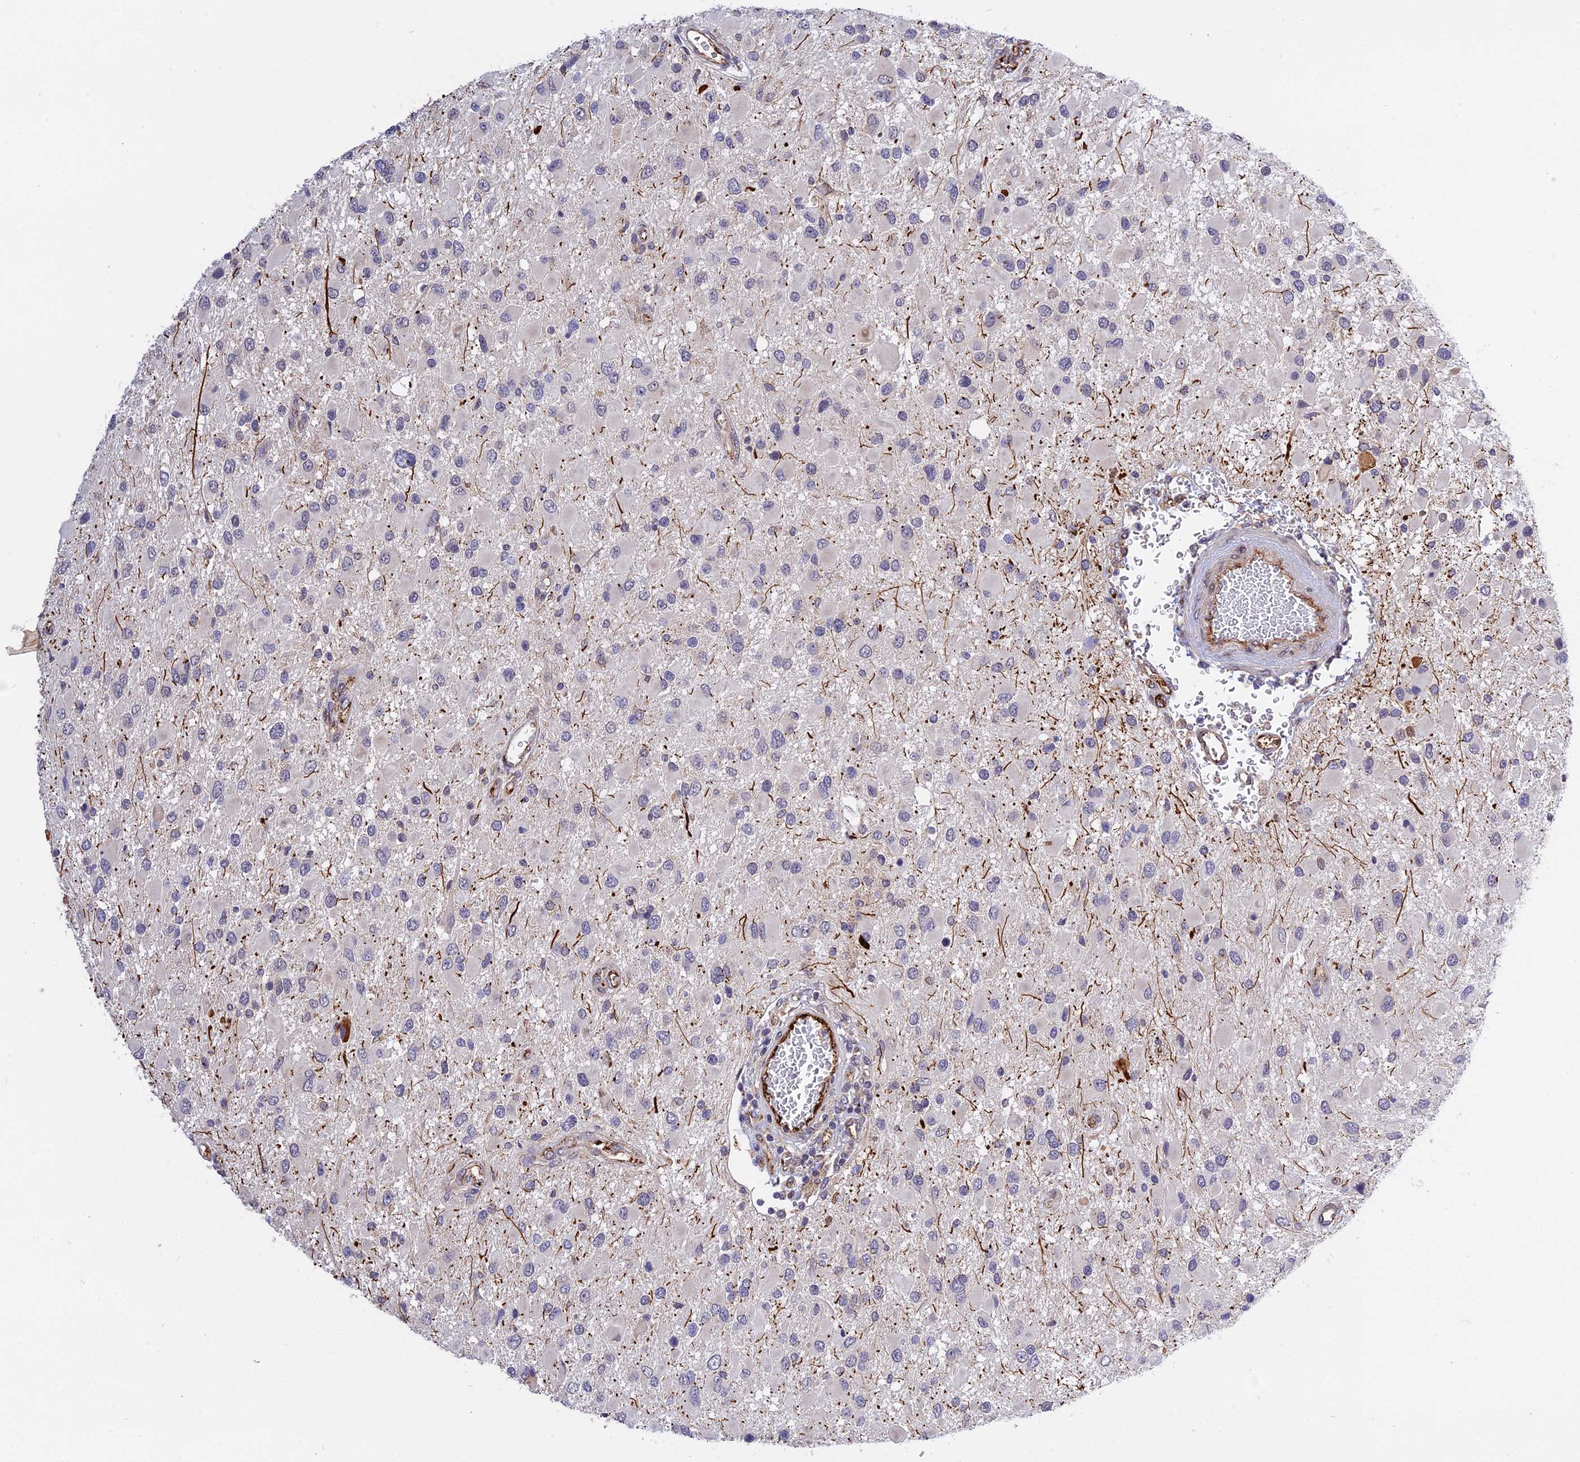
{"staining": {"intensity": "negative", "quantity": "none", "location": "none"}, "tissue": "glioma", "cell_type": "Tumor cells", "image_type": "cancer", "snomed": [{"axis": "morphology", "description": "Glioma, malignant, High grade"}, {"axis": "topography", "description": "Brain"}], "caption": "IHC photomicrograph of neoplastic tissue: glioma stained with DAB demonstrates no significant protein staining in tumor cells. Brightfield microscopy of IHC stained with DAB (3,3'-diaminobenzidine) (brown) and hematoxylin (blue), captured at high magnification.", "gene": "MFSD2A", "patient": {"sex": "male", "age": 53}}